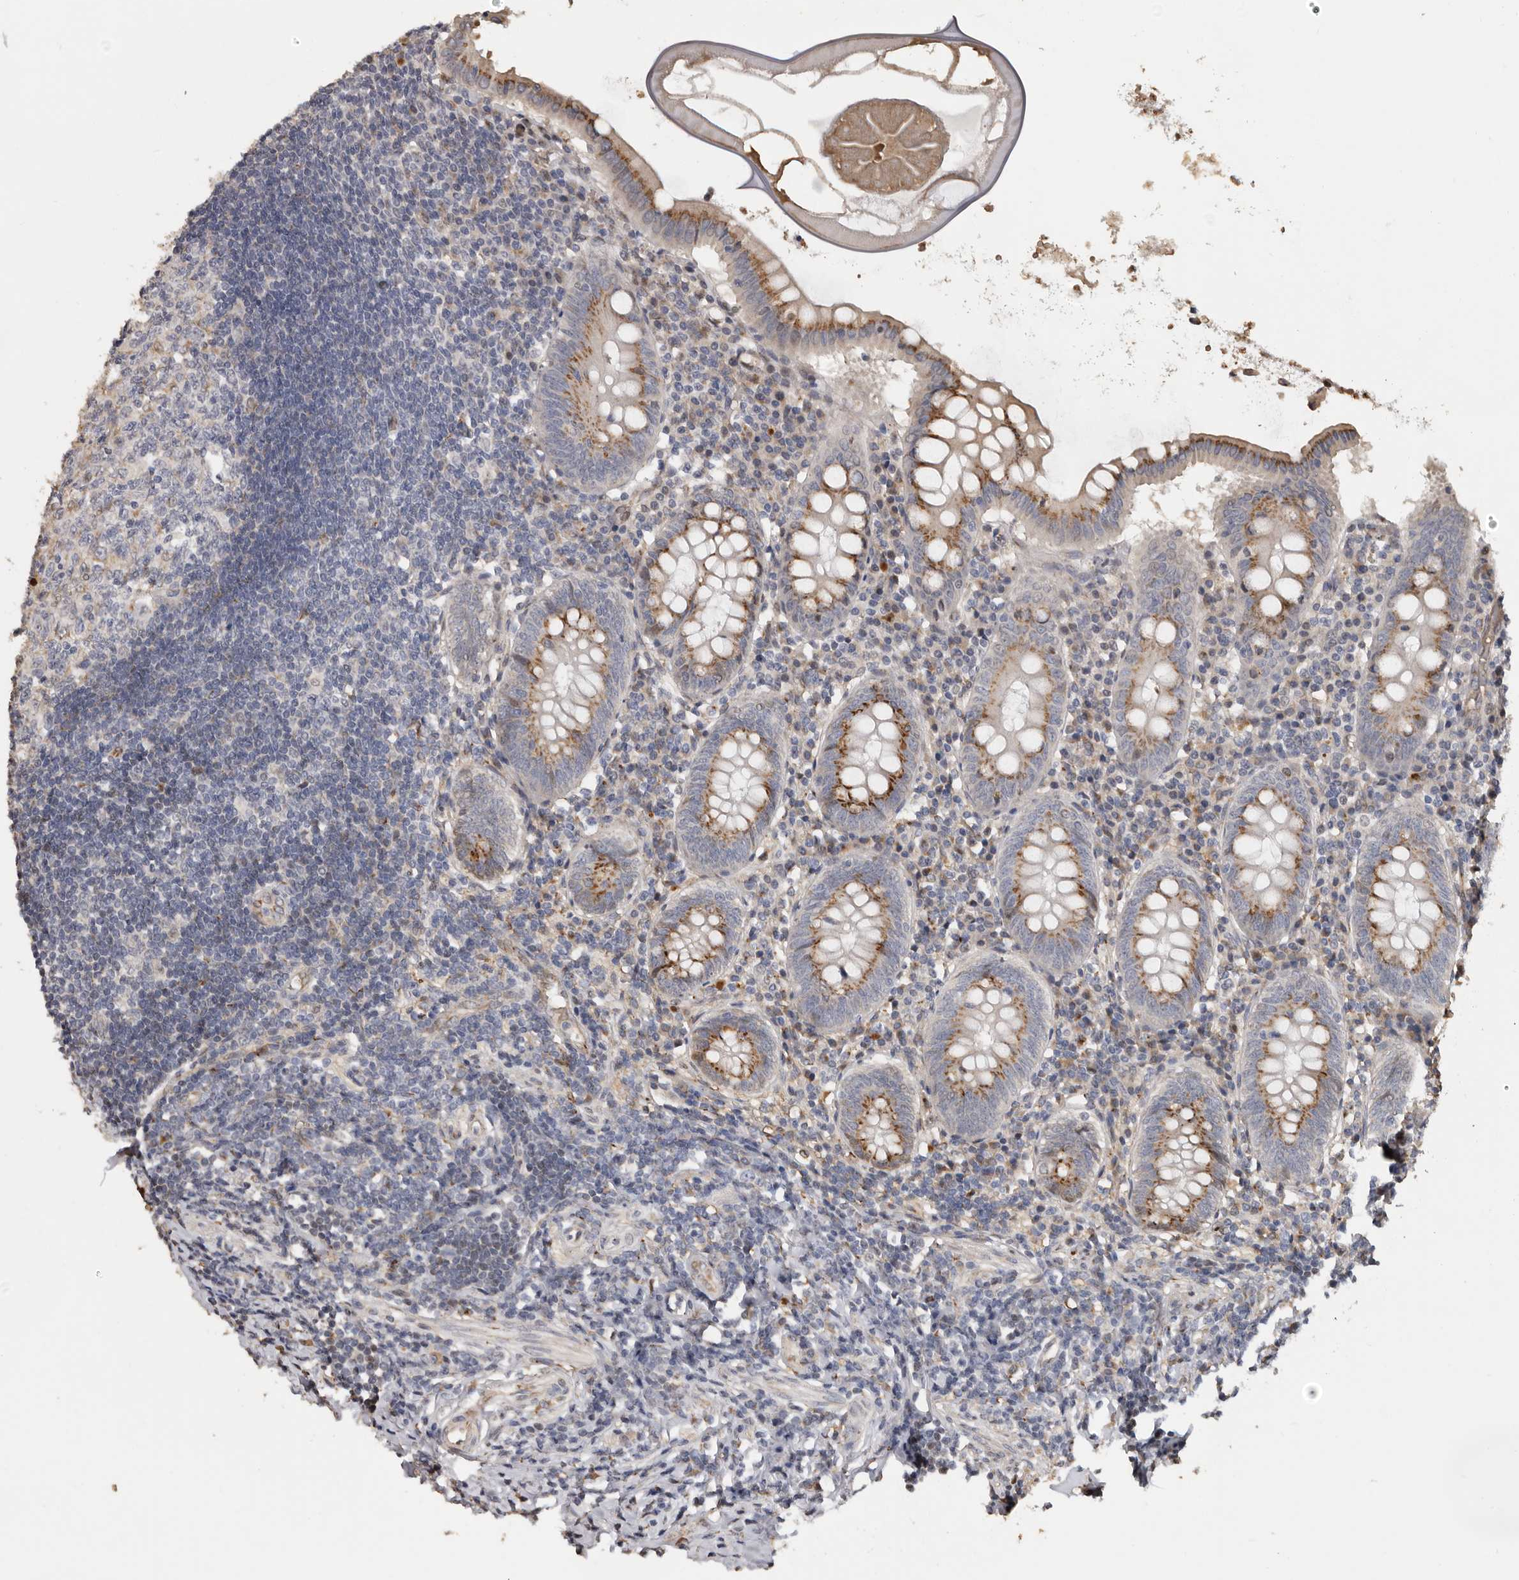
{"staining": {"intensity": "moderate", "quantity": ">75%", "location": "cytoplasmic/membranous"}, "tissue": "appendix", "cell_type": "Glandular cells", "image_type": "normal", "snomed": [{"axis": "morphology", "description": "Normal tissue, NOS"}, {"axis": "topography", "description": "Appendix"}], "caption": "Immunohistochemistry image of unremarkable appendix: human appendix stained using immunohistochemistry (IHC) displays medium levels of moderate protein expression localized specifically in the cytoplasmic/membranous of glandular cells, appearing as a cytoplasmic/membranous brown color.", "gene": "ENTREP1", "patient": {"sex": "female", "age": 54}}